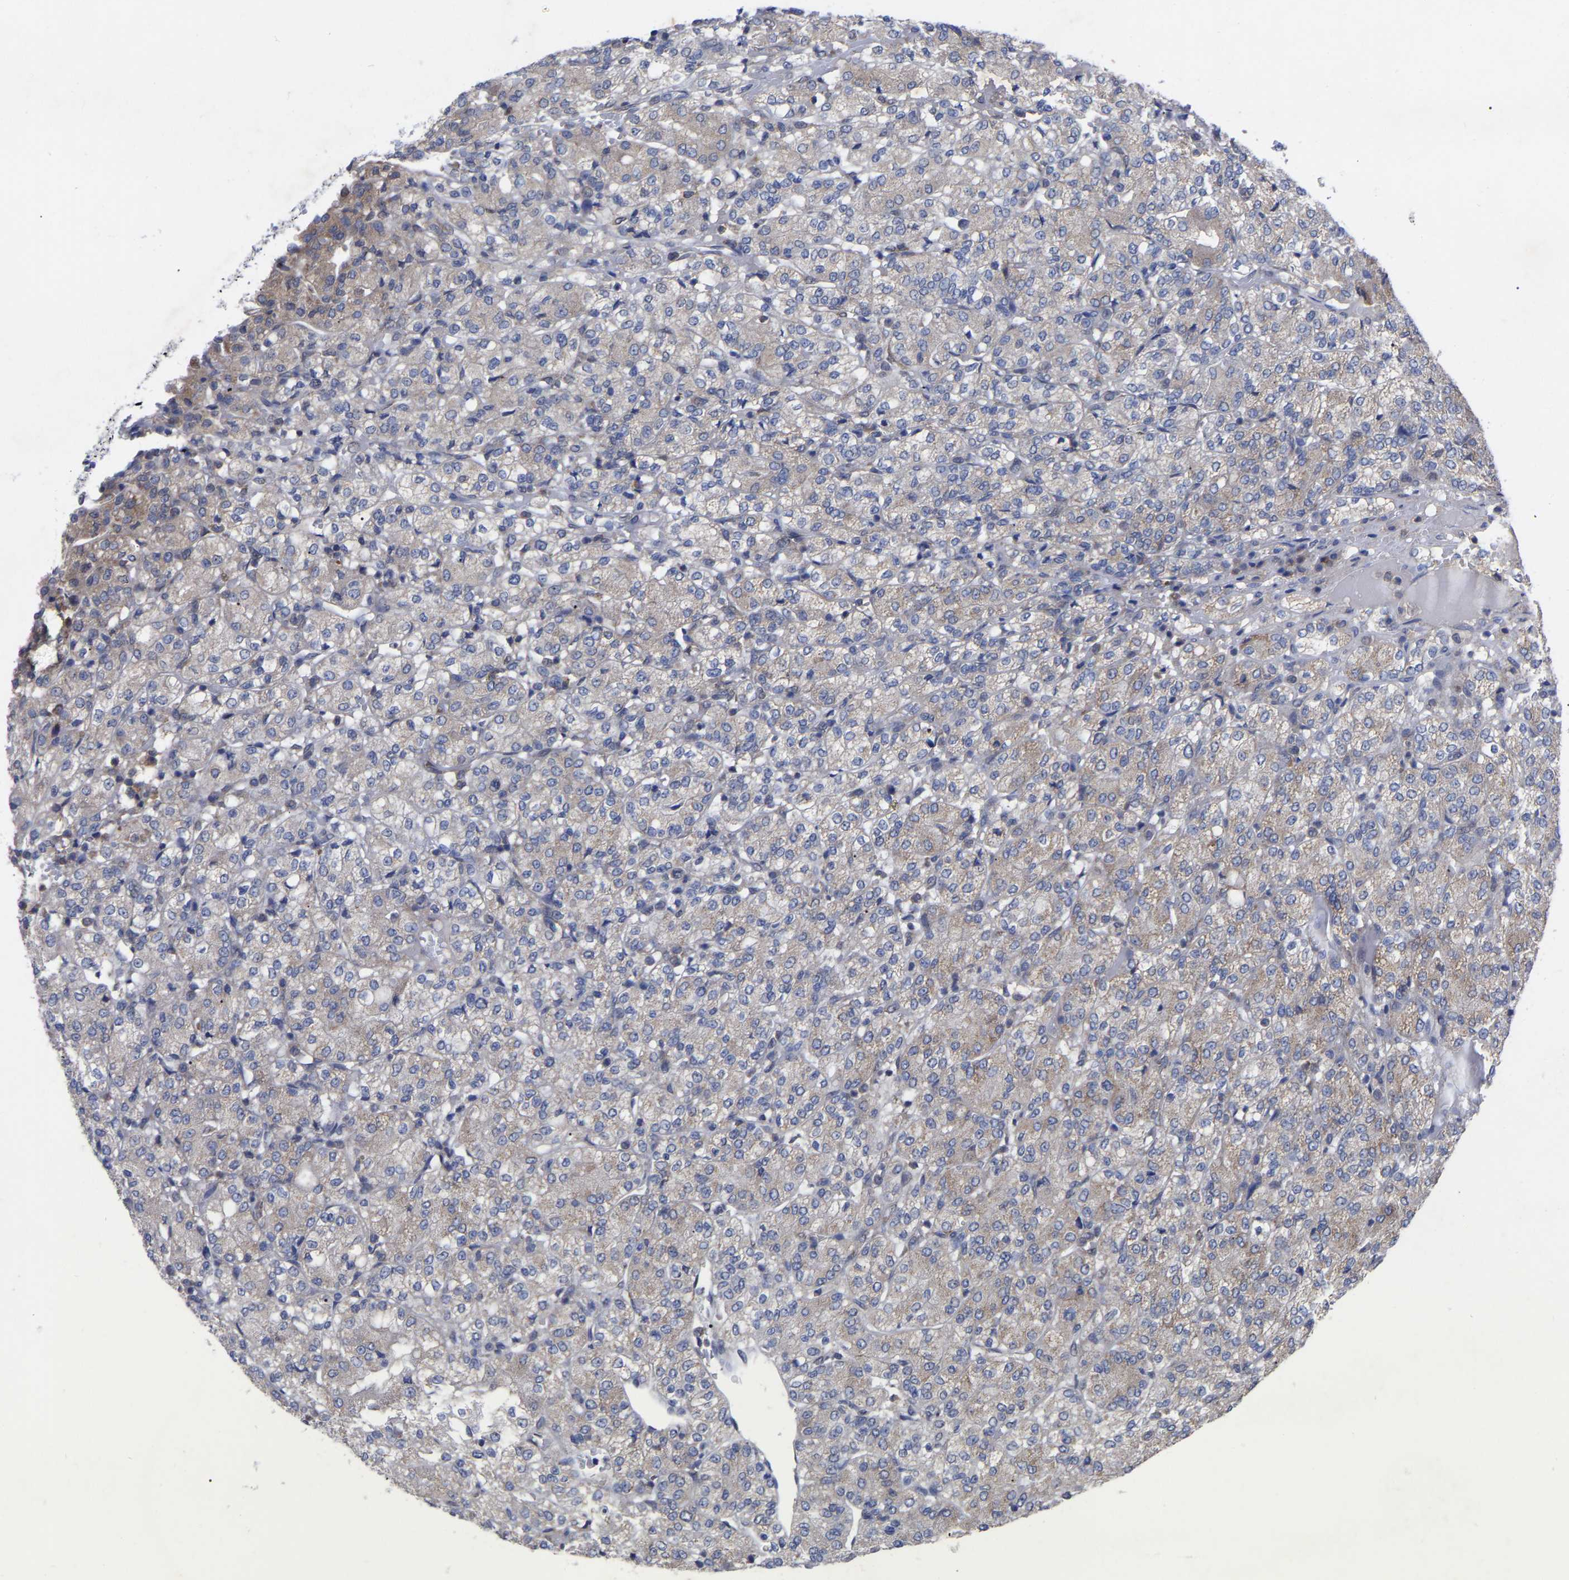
{"staining": {"intensity": "weak", "quantity": "<25%", "location": "cytoplasmic/membranous"}, "tissue": "renal cancer", "cell_type": "Tumor cells", "image_type": "cancer", "snomed": [{"axis": "morphology", "description": "Adenocarcinoma, NOS"}, {"axis": "topography", "description": "Kidney"}], "caption": "Immunohistochemistry of adenocarcinoma (renal) shows no positivity in tumor cells.", "gene": "TCP1", "patient": {"sex": "male", "age": 77}}